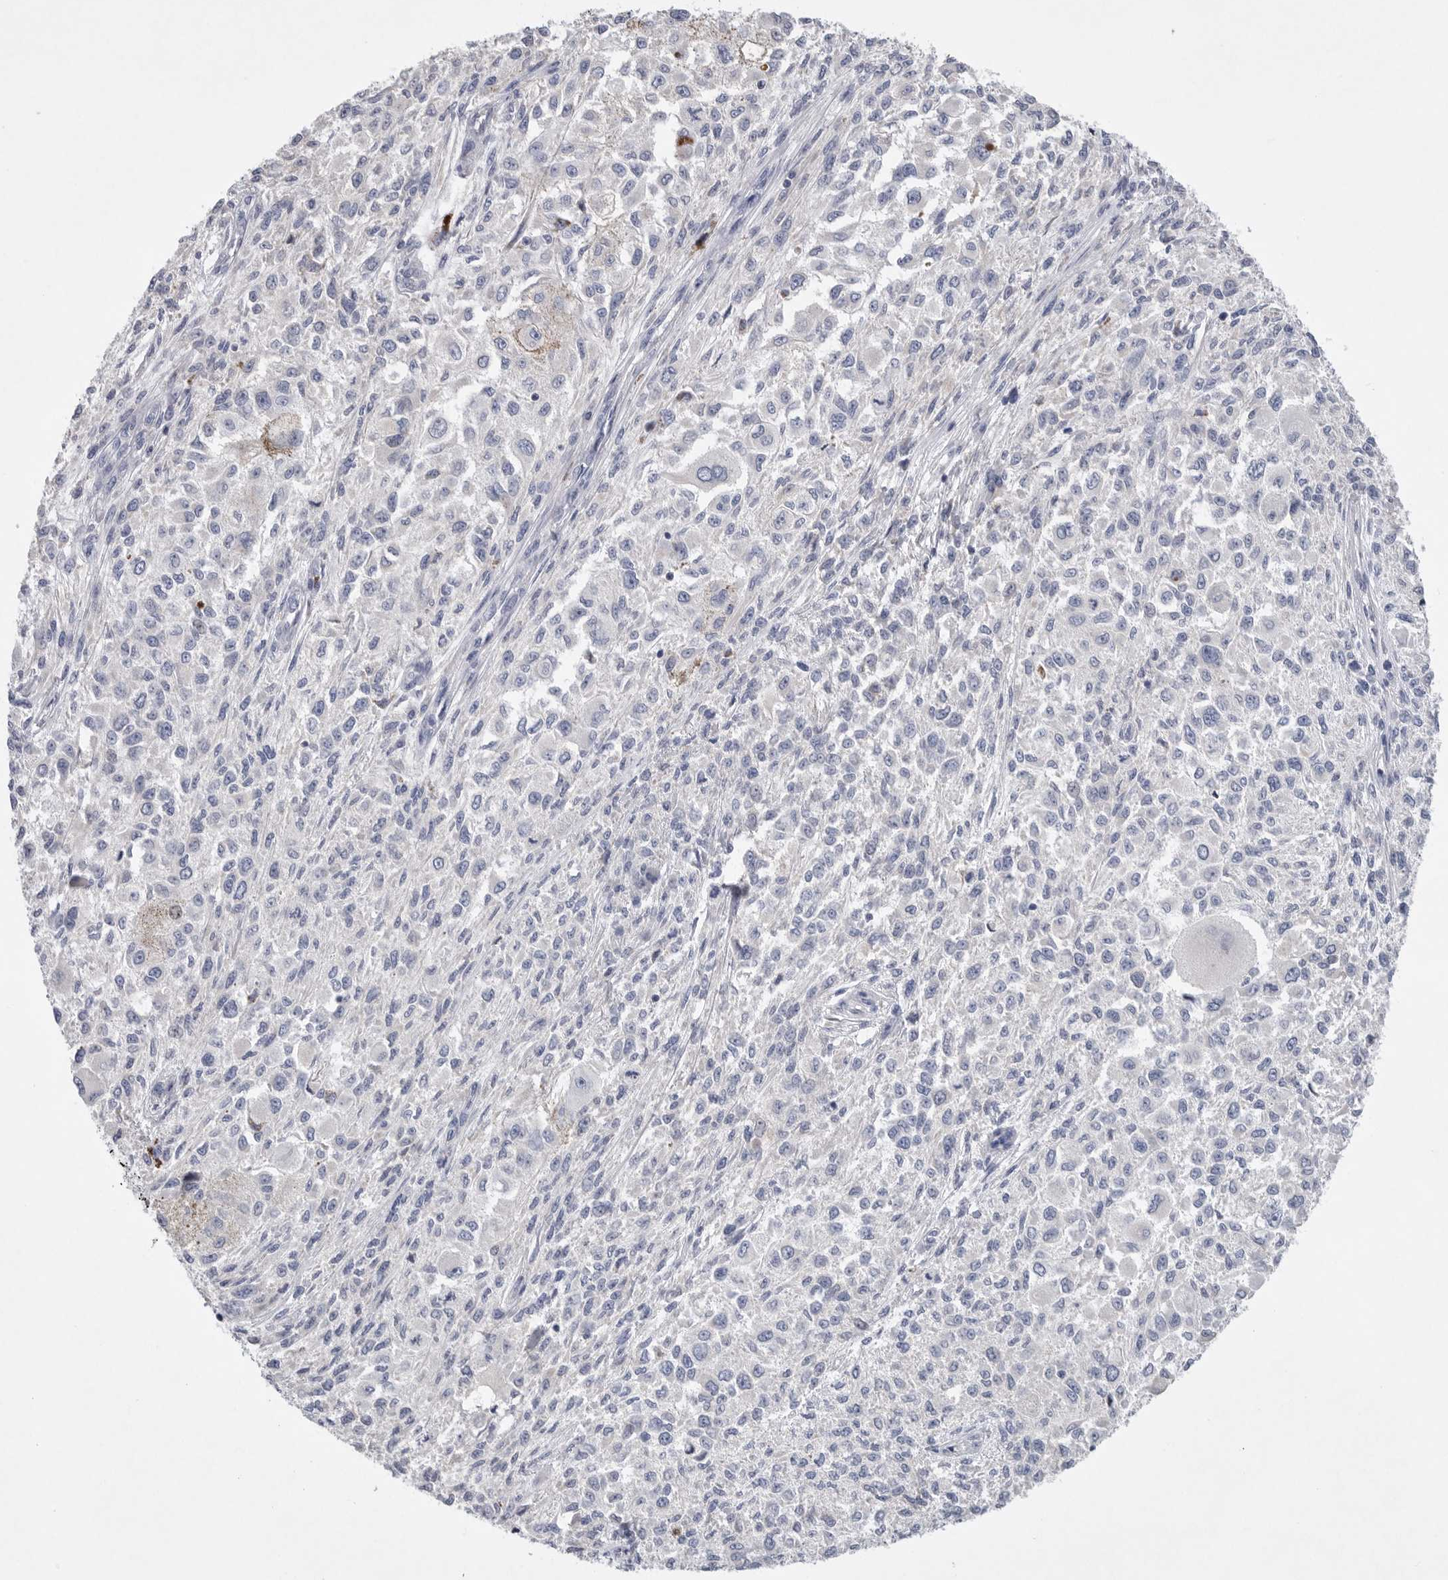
{"staining": {"intensity": "negative", "quantity": "none", "location": "none"}, "tissue": "melanoma", "cell_type": "Tumor cells", "image_type": "cancer", "snomed": [{"axis": "morphology", "description": "Necrosis, NOS"}, {"axis": "morphology", "description": "Malignant melanoma, NOS"}, {"axis": "topography", "description": "Skin"}], "caption": "A high-resolution image shows immunohistochemistry (IHC) staining of malignant melanoma, which reveals no significant staining in tumor cells.", "gene": "CAMK2B", "patient": {"sex": "female", "age": 87}}